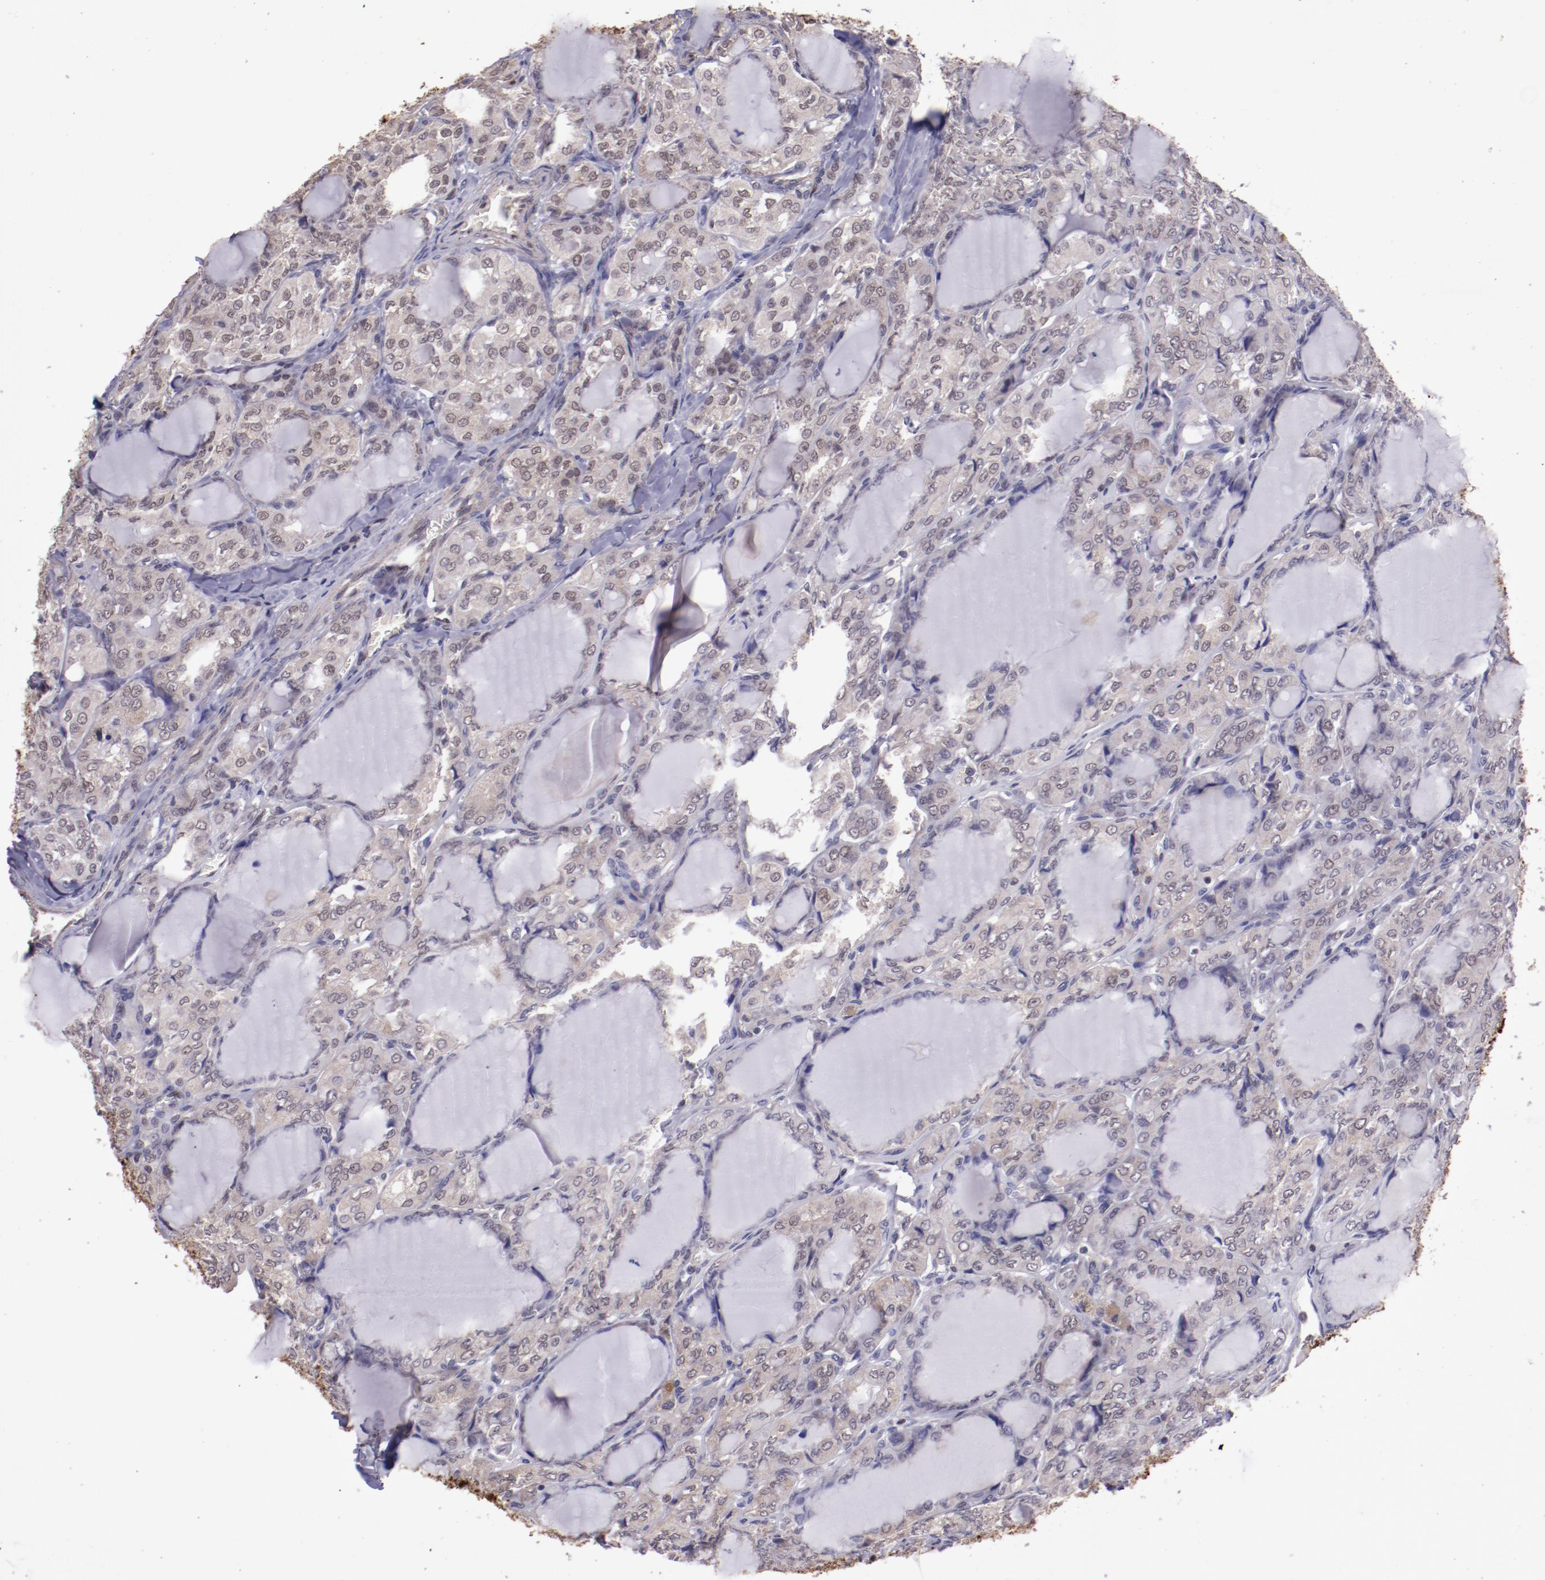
{"staining": {"intensity": "weak", "quantity": ">75%", "location": "cytoplasmic/membranous"}, "tissue": "thyroid cancer", "cell_type": "Tumor cells", "image_type": "cancer", "snomed": [{"axis": "morphology", "description": "Papillary adenocarcinoma, NOS"}, {"axis": "topography", "description": "Thyroid gland"}], "caption": "This image demonstrates thyroid papillary adenocarcinoma stained with immunohistochemistry to label a protein in brown. The cytoplasmic/membranous of tumor cells show weak positivity for the protein. Nuclei are counter-stained blue.", "gene": "ELF1", "patient": {"sex": "male", "age": 20}}